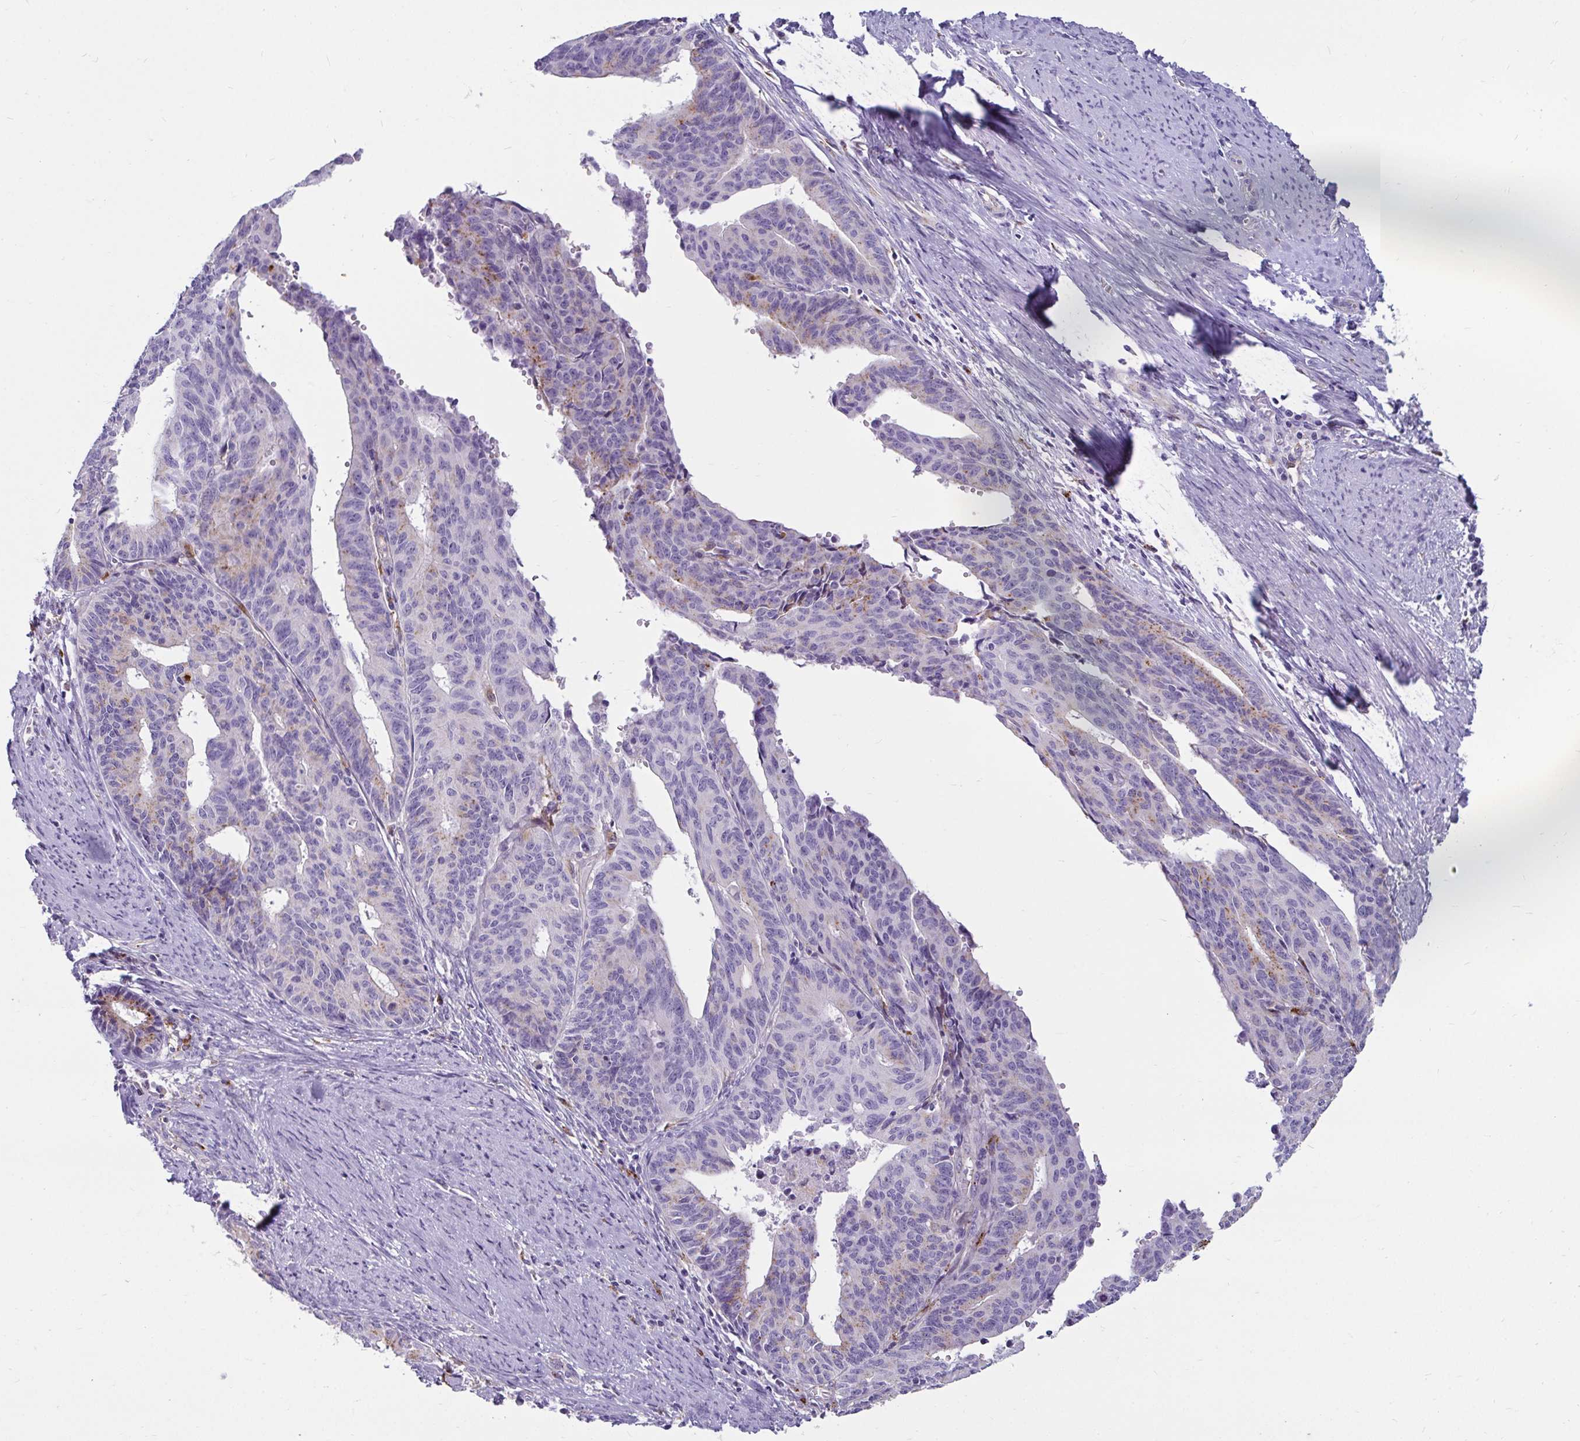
{"staining": {"intensity": "moderate", "quantity": "<25%", "location": "cytoplasmic/membranous"}, "tissue": "endometrial cancer", "cell_type": "Tumor cells", "image_type": "cancer", "snomed": [{"axis": "morphology", "description": "Adenocarcinoma, NOS"}, {"axis": "topography", "description": "Endometrium"}], "caption": "Tumor cells exhibit moderate cytoplasmic/membranous positivity in about <25% of cells in endometrial cancer.", "gene": "CTSZ", "patient": {"sex": "female", "age": 65}}